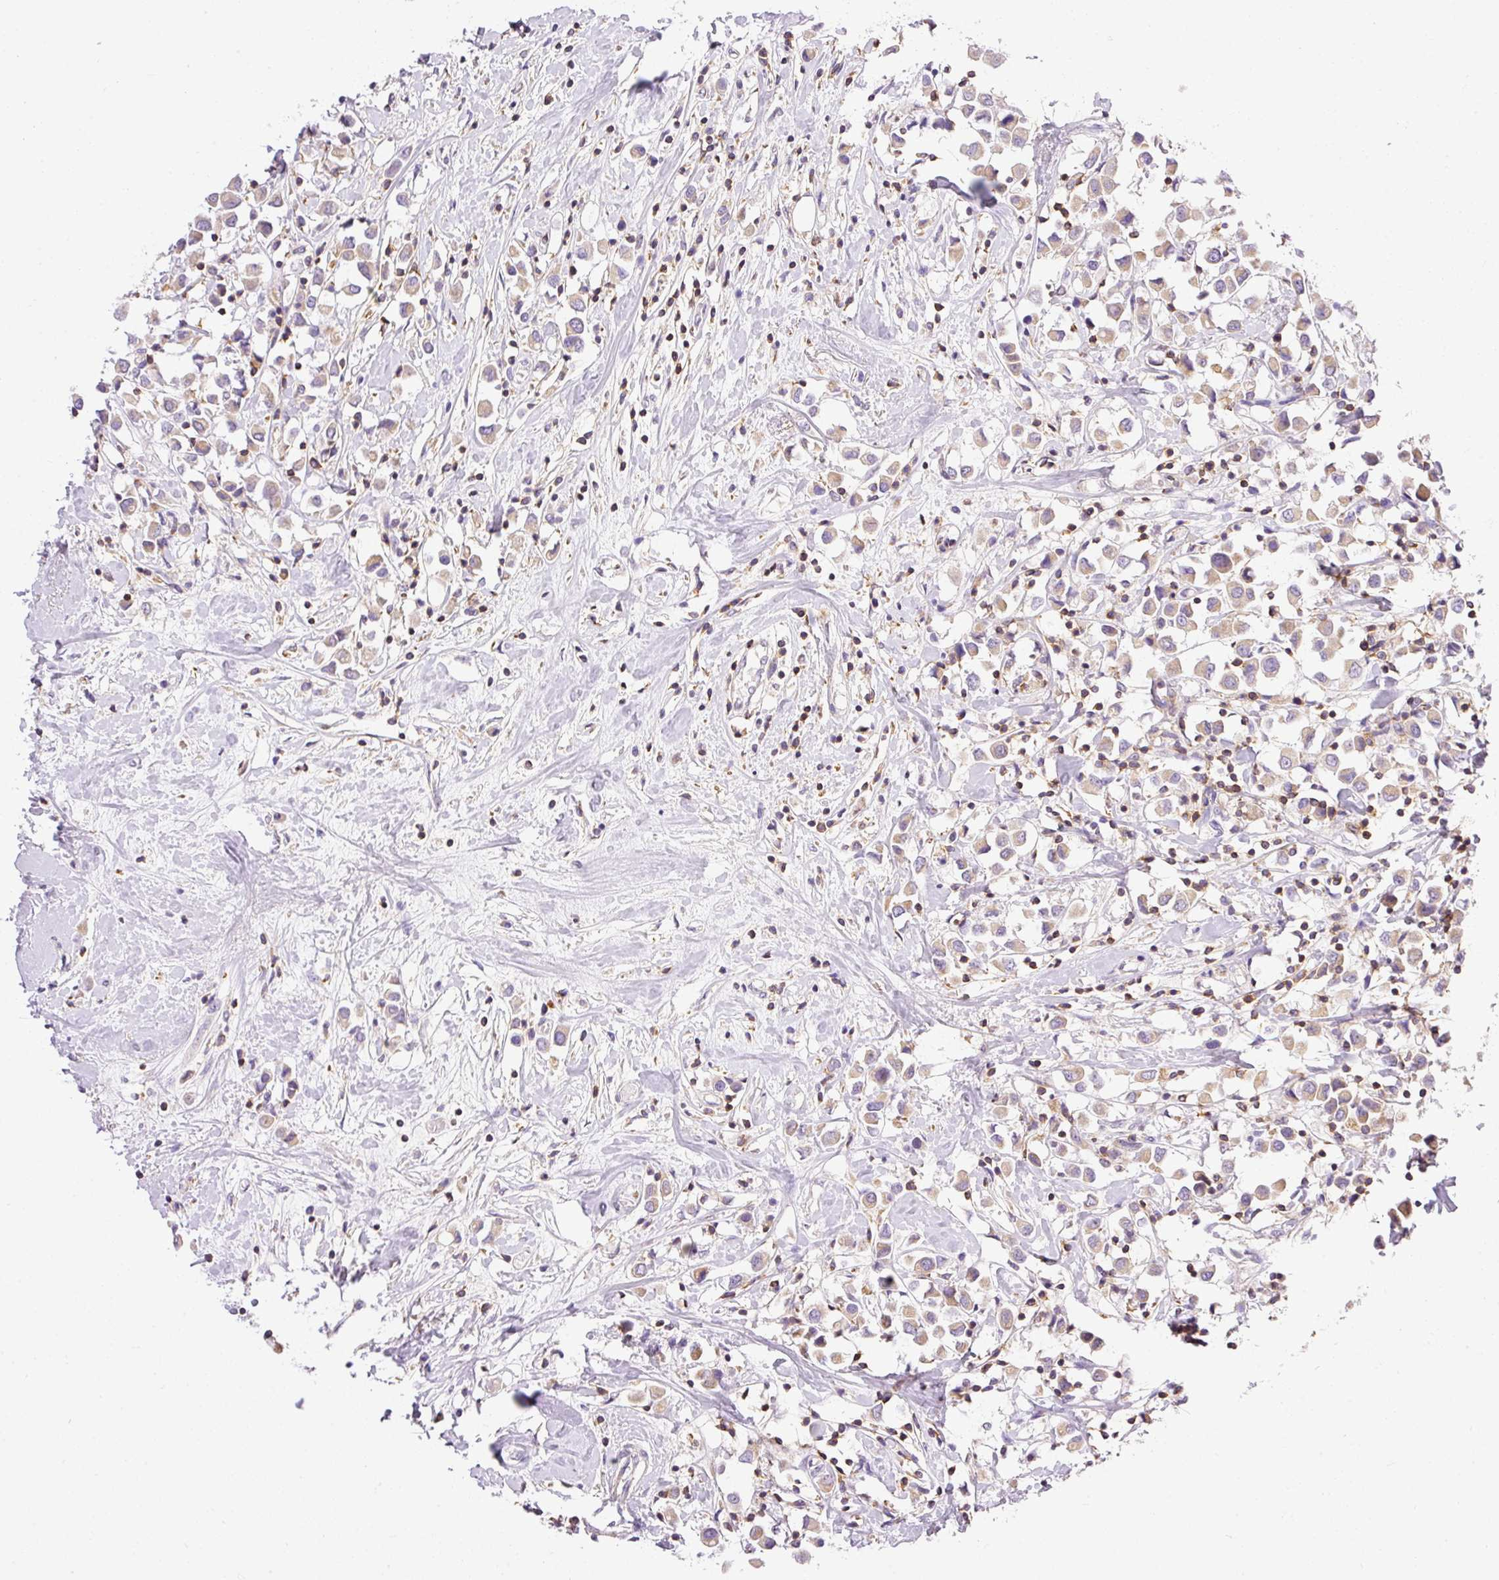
{"staining": {"intensity": "weak", "quantity": ">75%", "location": "cytoplasmic/membranous"}, "tissue": "breast cancer", "cell_type": "Tumor cells", "image_type": "cancer", "snomed": [{"axis": "morphology", "description": "Duct carcinoma"}, {"axis": "topography", "description": "Breast"}], "caption": "Breast cancer (intraductal carcinoma) stained for a protein reveals weak cytoplasmic/membranous positivity in tumor cells.", "gene": "IMMT", "patient": {"sex": "female", "age": 61}}